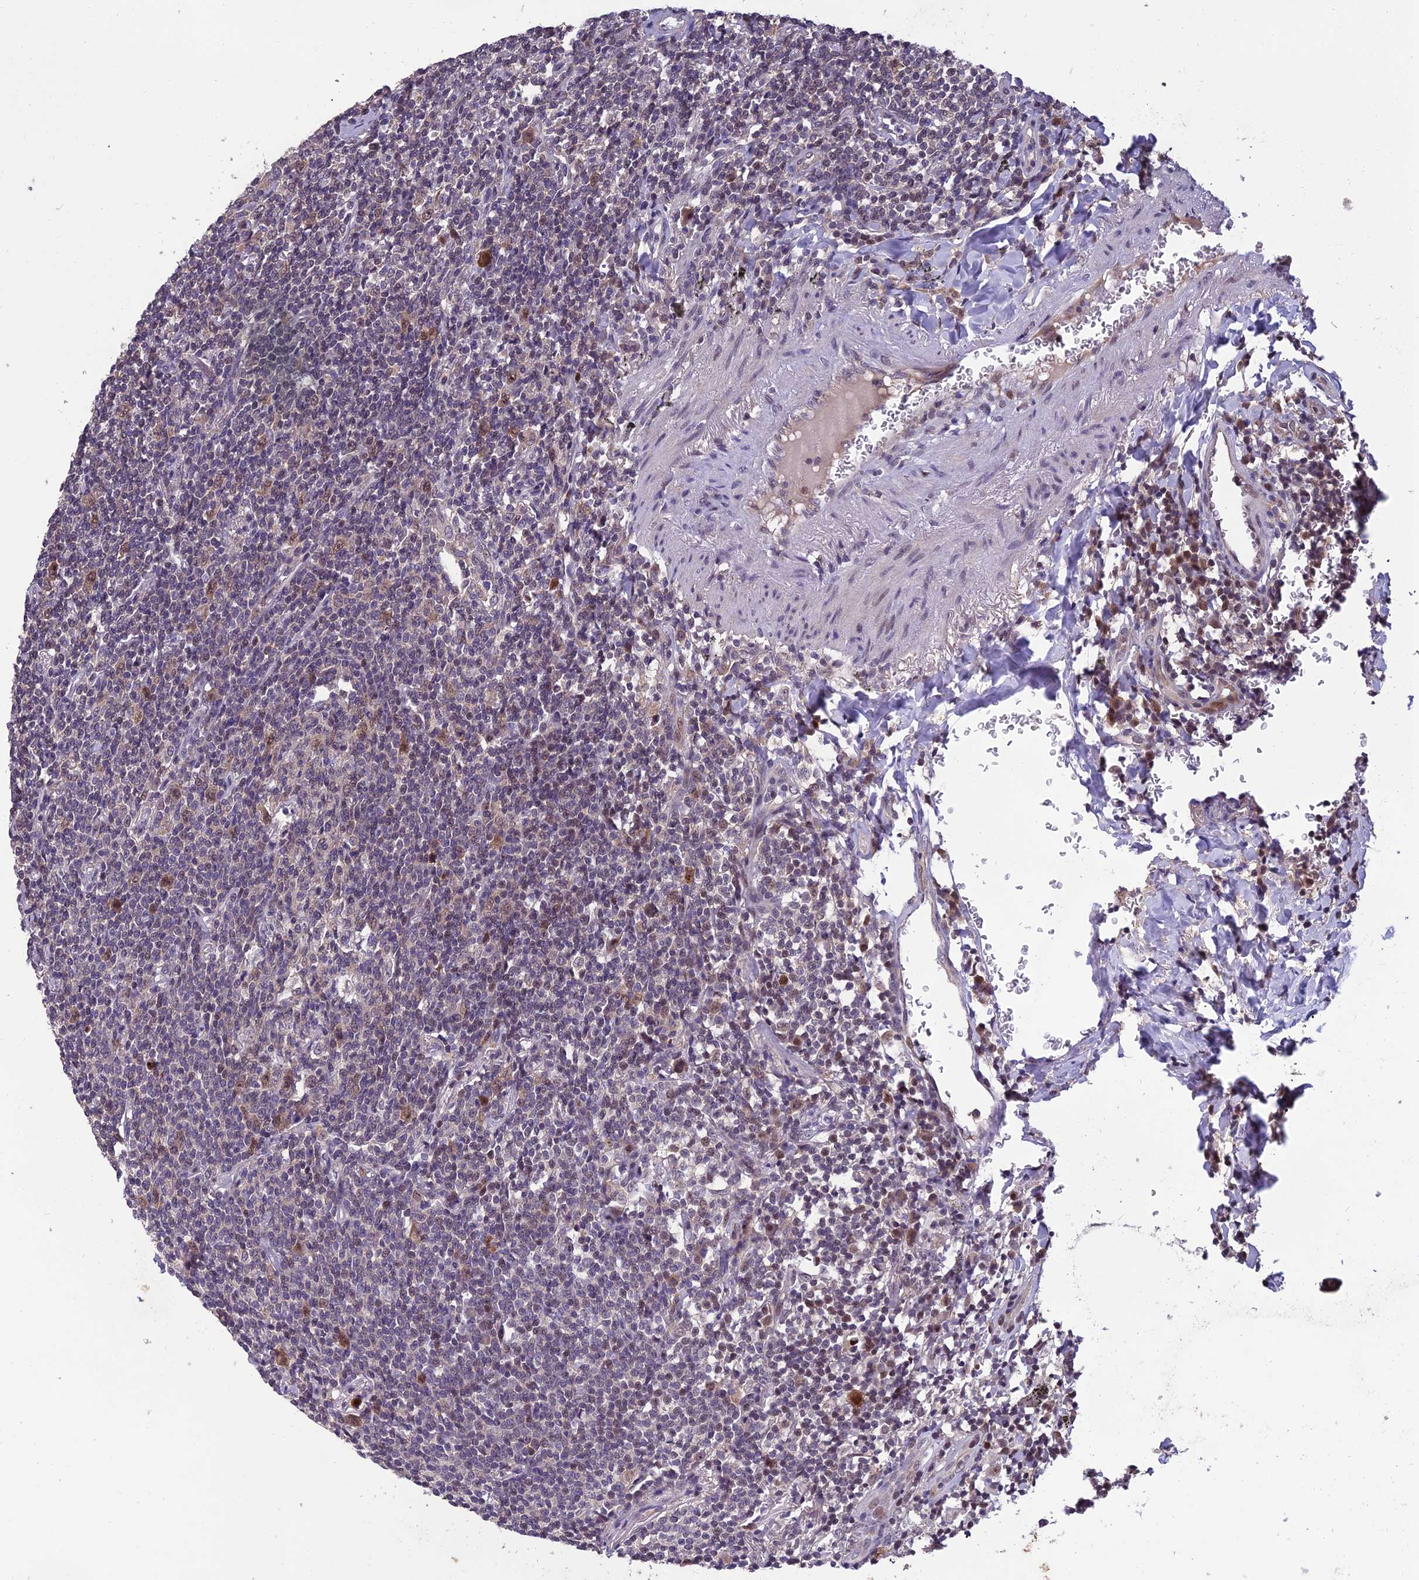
{"staining": {"intensity": "negative", "quantity": "none", "location": "none"}, "tissue": "lymphoma", "cell_type": "Tumor cells", "image_type": "cancer", "snomed": [{"axis": "morphology", "description": "Malignant lymphoma, non-Hodgkin's type, Low grade"}, {"axis": "topography", "description": "Lung"}], "caption": "Protein analysis of lymphoma reveals no significant expression in tumor cells.", "gene": "GRWD1", "patient": {"sex": "female", "age": 71}}